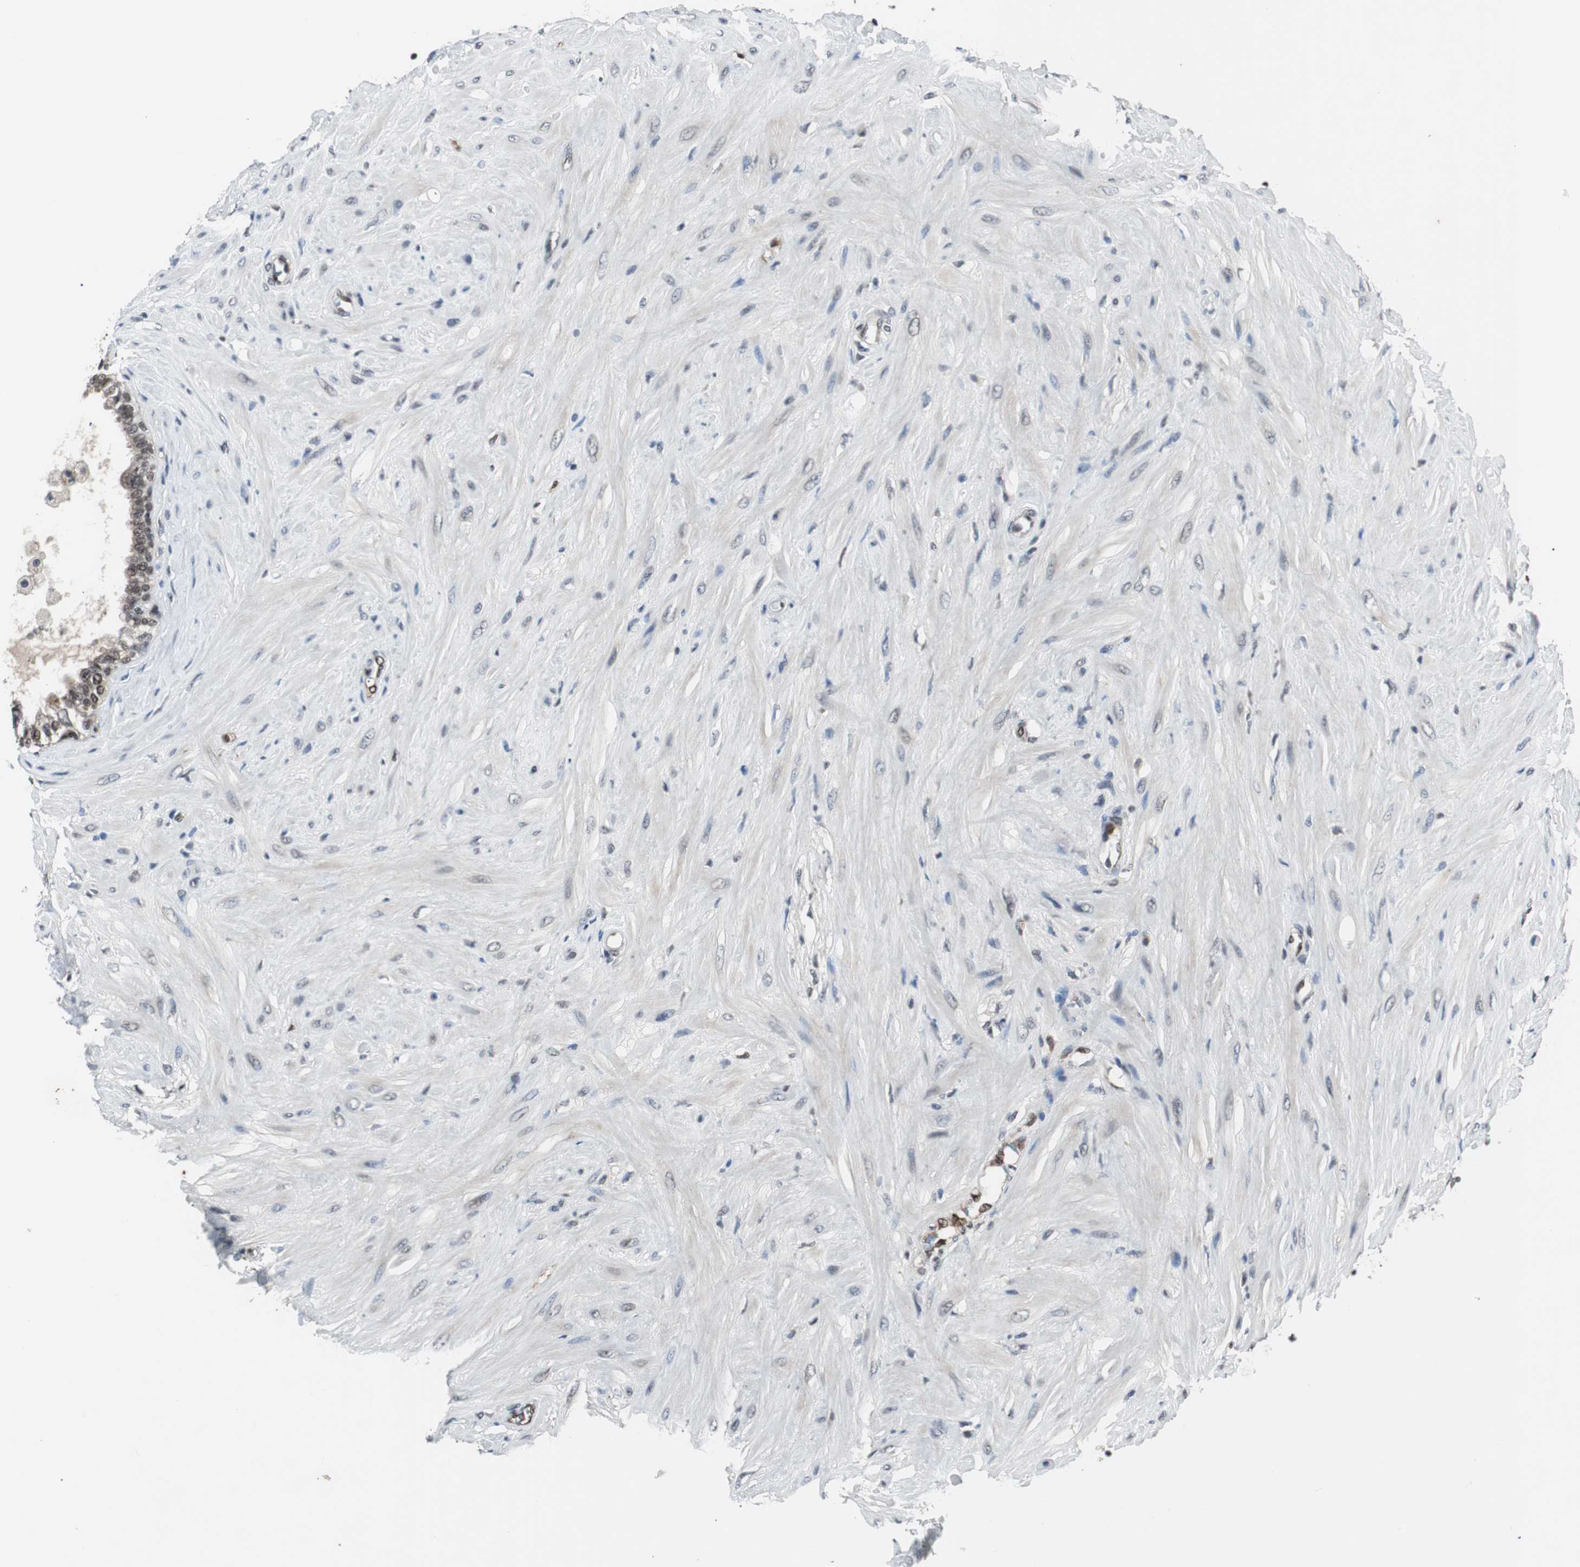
{"staining": {"intensity": "weak", "quantity": ">75%", "location": "cytoplasmic/membranous"}, "tissue": "seminal vesicle", "cell_type": "Glandular cells", "image_type": "normal", "snomed": [{"axis": "morphology", "description": "Normal tissue, NOS"}, {"axis": "topography", "description": "Seminal veicle"}], "caption": "Brown immunohistochemical staining in normal seminal vesicle reveals weak cytoplasmic/membranous staining in about >75% of glandular cells.", "gene": "SMAD1", "patient": {"sex": "male", "age": 61}}